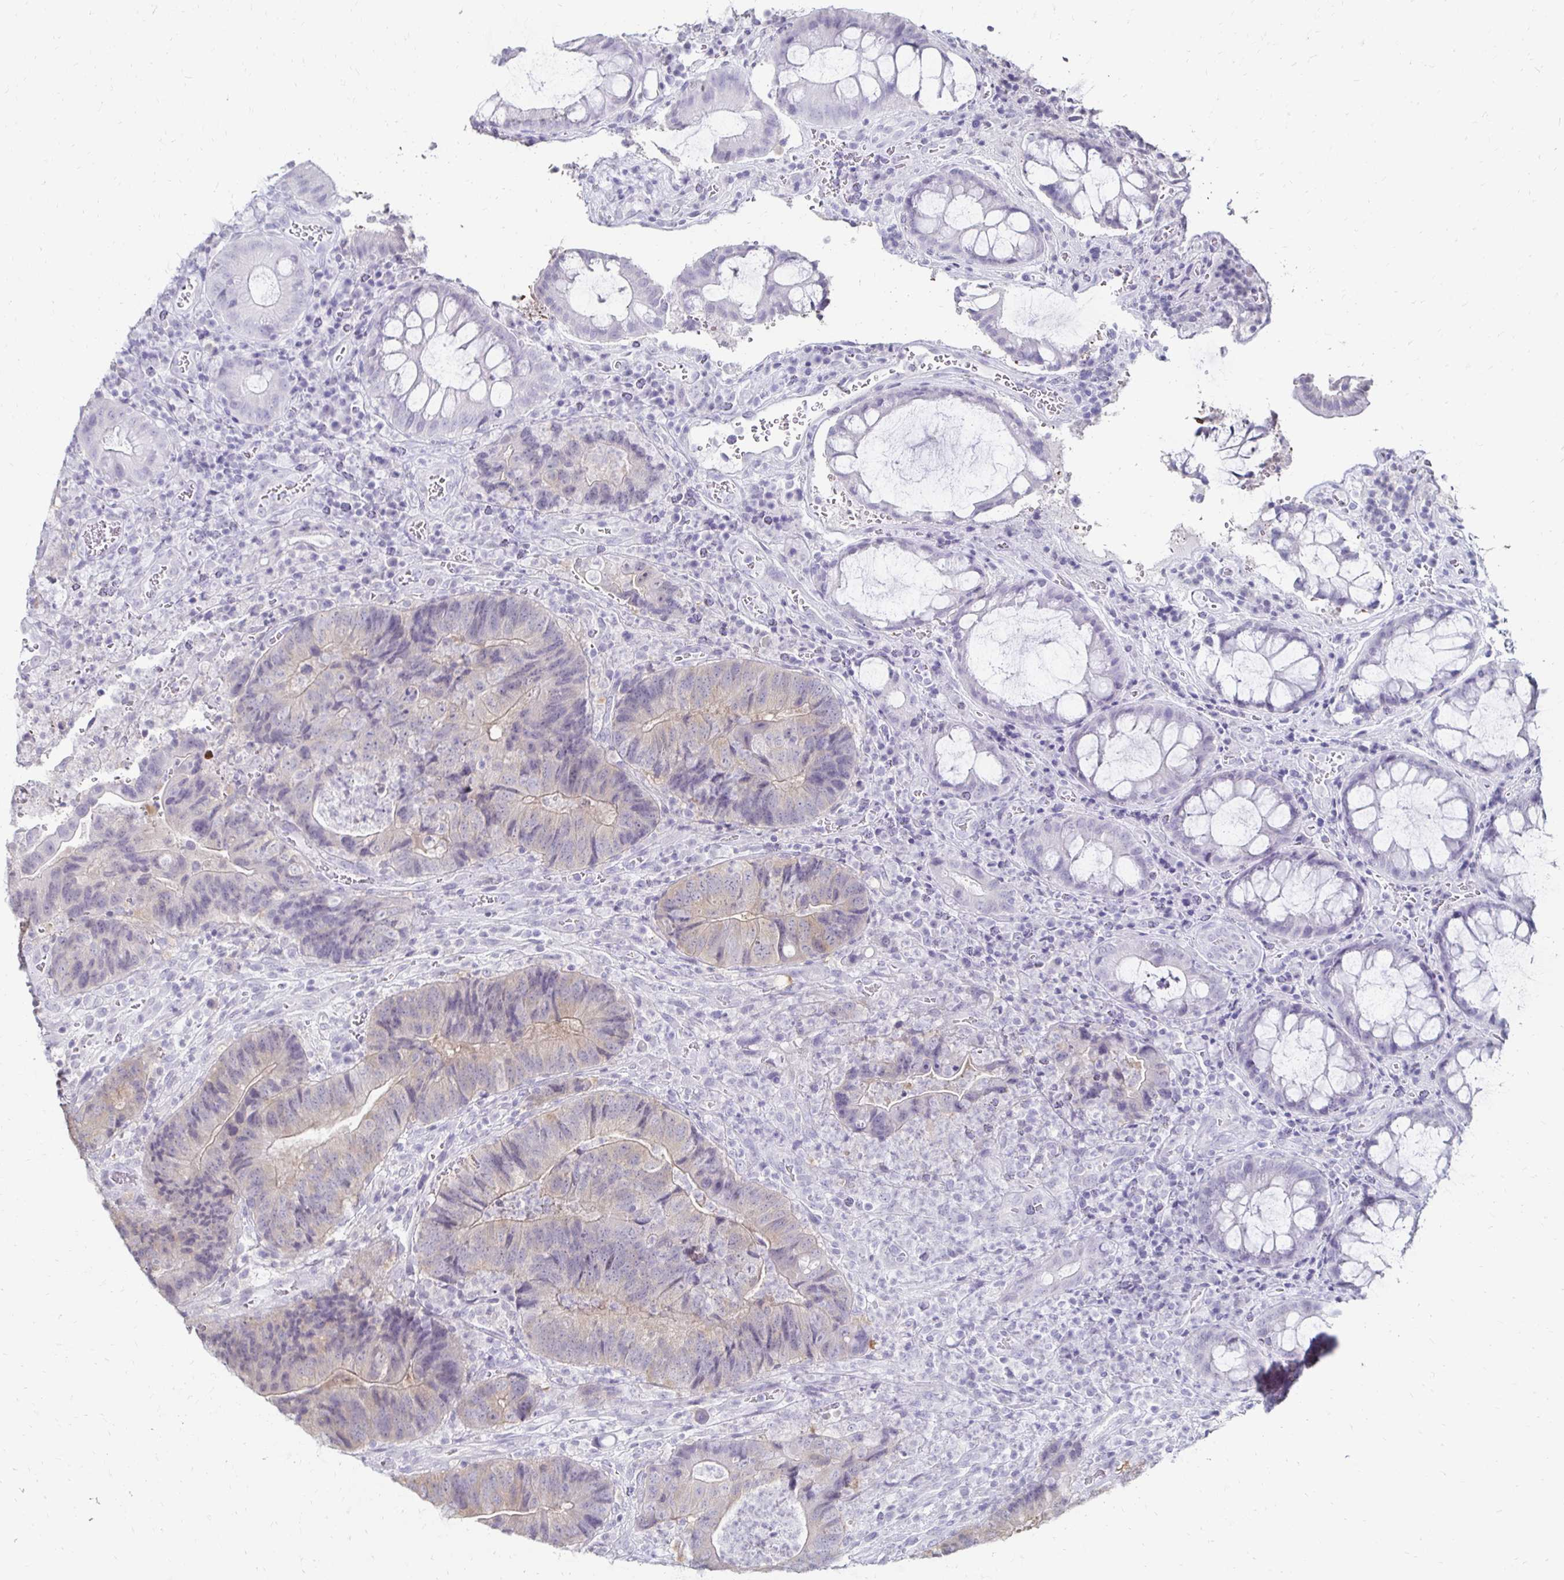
{"staining": {"intensity": "weak", "quantity": "<25%", "location": "cytoplasmic/membranous"}, "tissue": "colorectal cancer", "cell_type": "Tumor cells", "image_type": "cancer", "snomed": [{"axis": "morphology", "description": "Normal tissue, NOS"}, {"axis": "morphology", "description": "Adenocarcinoma, NOS"}, {"axis": "topography", "description": "Colon"}], "caption": "Tumor cells are negative for brown protein staining in colorectal adenocarcinoma.", "gene": "TOMM34", "patient": {"sex": "female", "age": 48}}